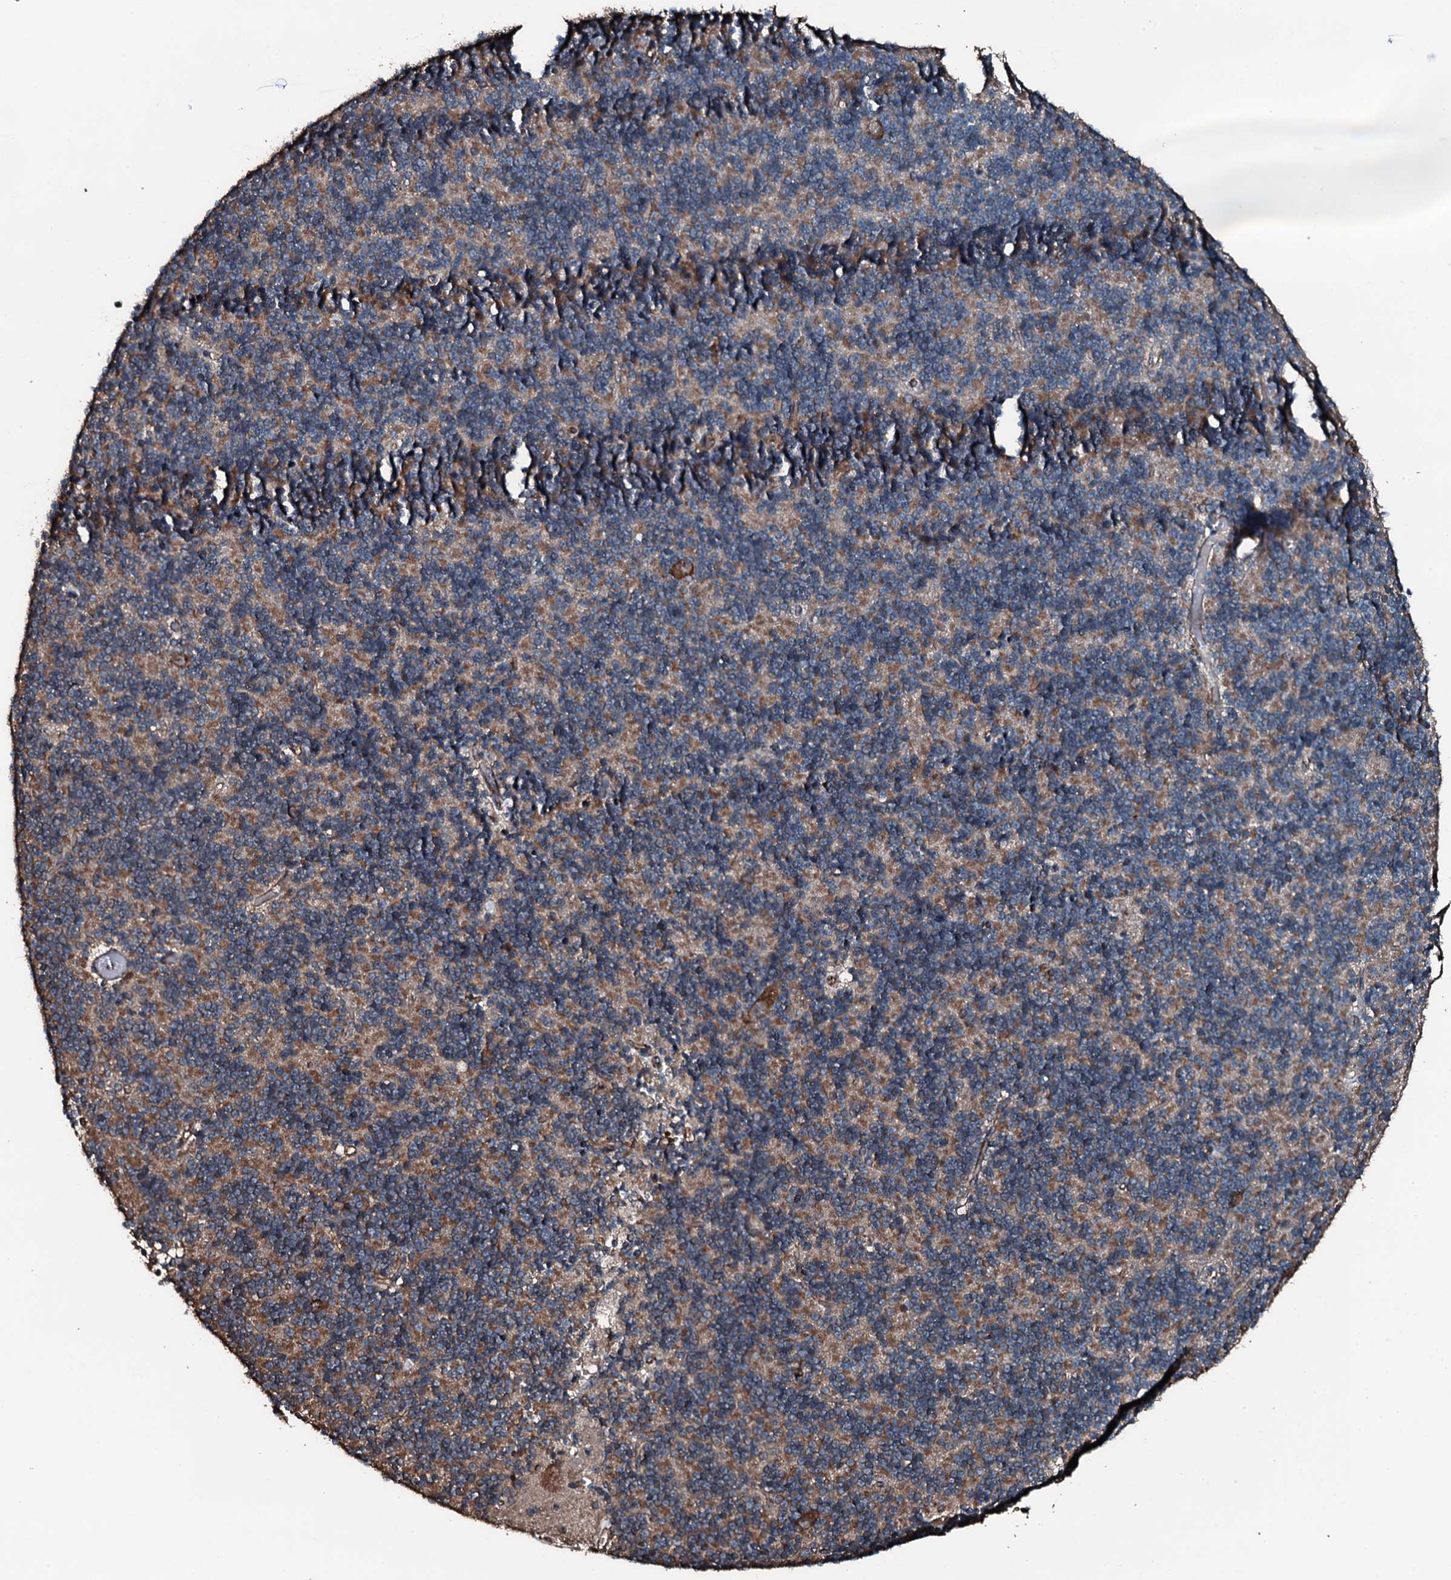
{"staining": {"intensity": "weak", "quantity": "25%-75%", "location": "cytoplasmic/membranous"}, "tissue": "cerebellum", "cell_type": "Cells in granular layer", "image_type": "normal", "snomed": [{"axis": "morphology", "description": "Normal tissue, NOS"}, {"axis": "topography", "description": "Cerebellum"}], "caption": "This histopathology image displays immunohistochemistry staining of unremarkable cerebellum, with low weak cytoplasmic/membranous positivity in approximately 25%-75% of cells in granular layer.", "gene": "SLC25A38", "patient": {"sex": "male", "age": 54}}